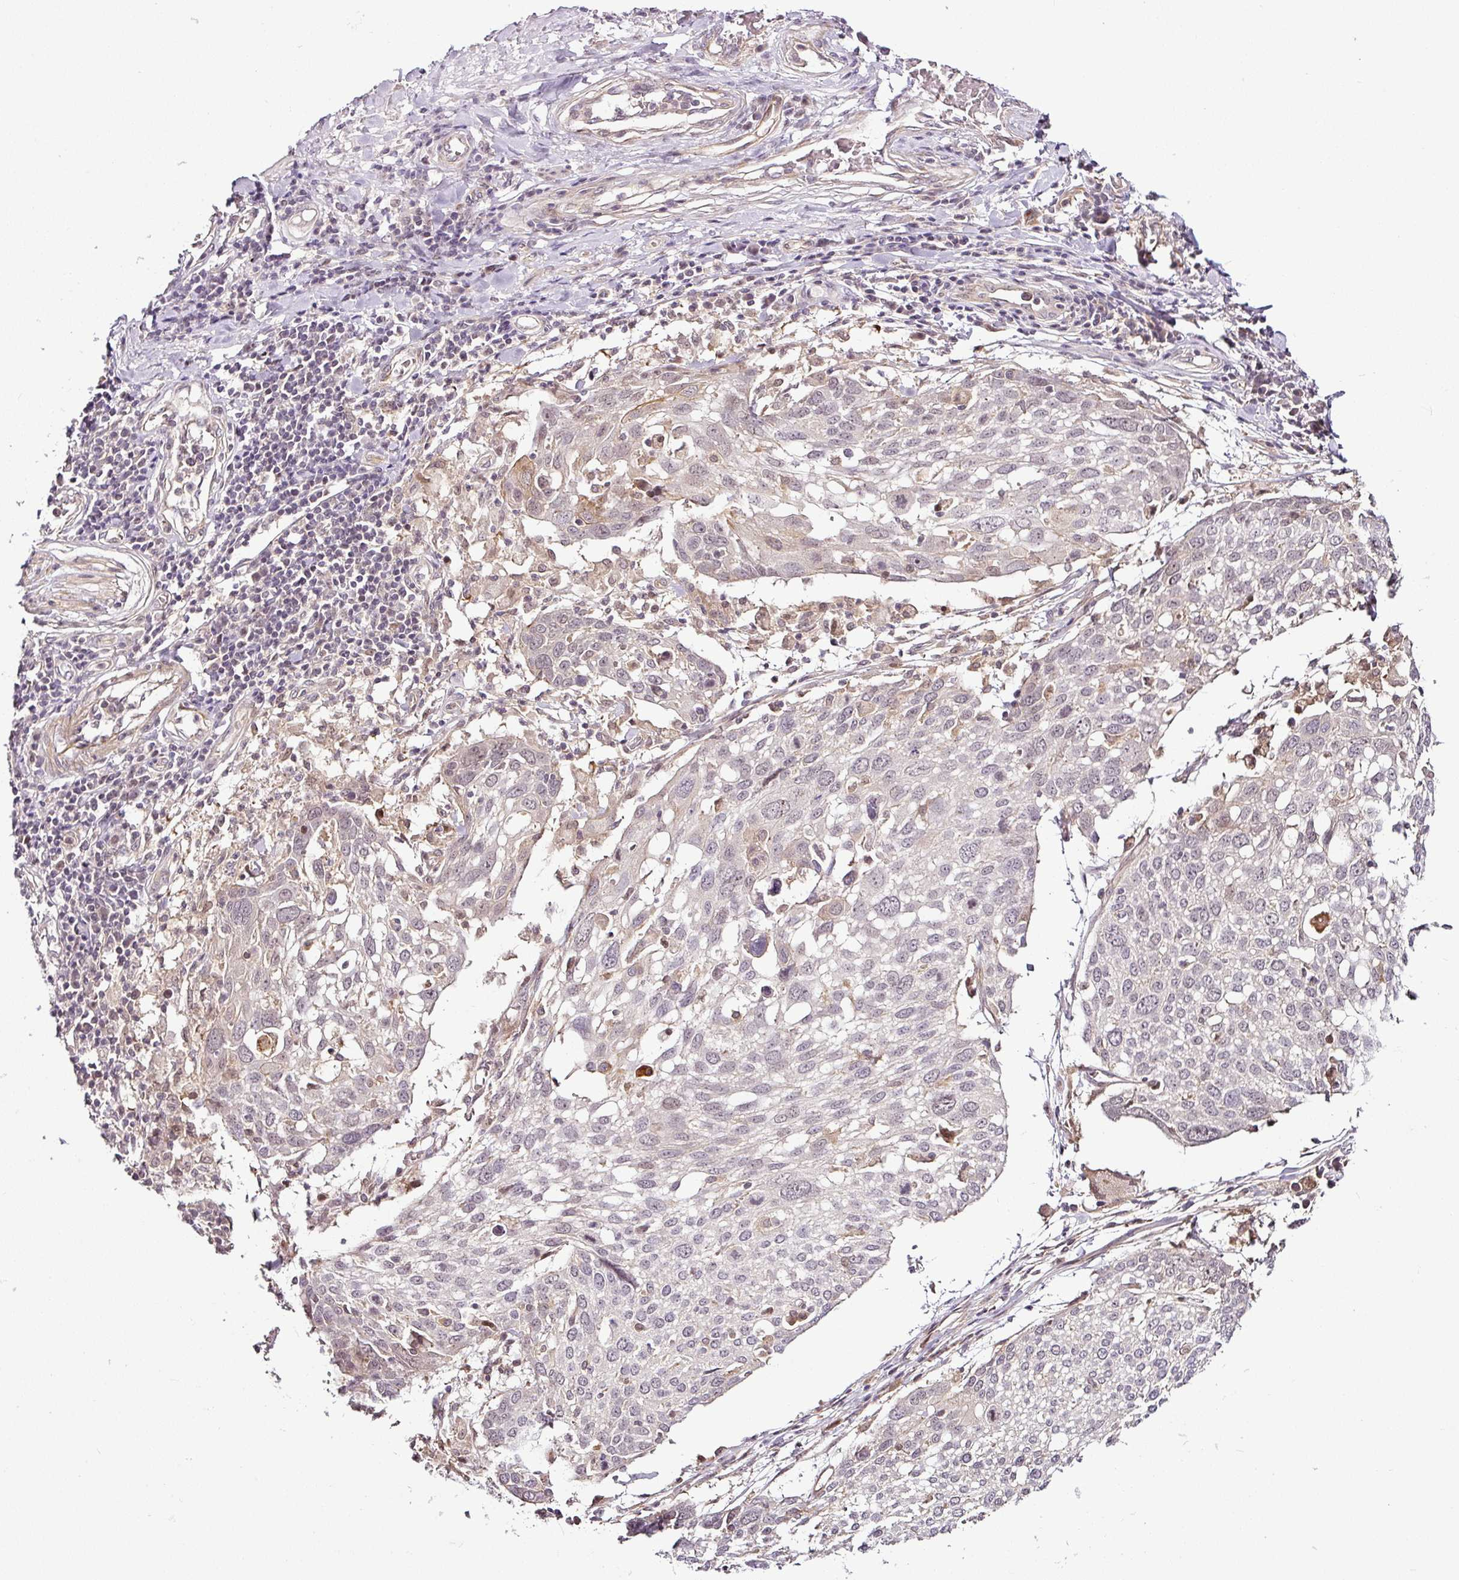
{"staining": {"intensity": "negative", "quantity": "none", "location": "none"}, "tissue": "lung cancer", "cell_type": "Tumor cells", "image_type": "cancer", "snomed": [{"axis": "morphology", "description": "Squamous cell carcinoma, NOS"}, {"axis": "topography", "description": "Lung"}], "caption": "A high-resolution histopathology image shows IHC staining of squamous cell carcinoma (lung), which shows no significant staining in tumor cells.", "gene": "DCAF13", "patient": {"sex": "male", "age": 65}}